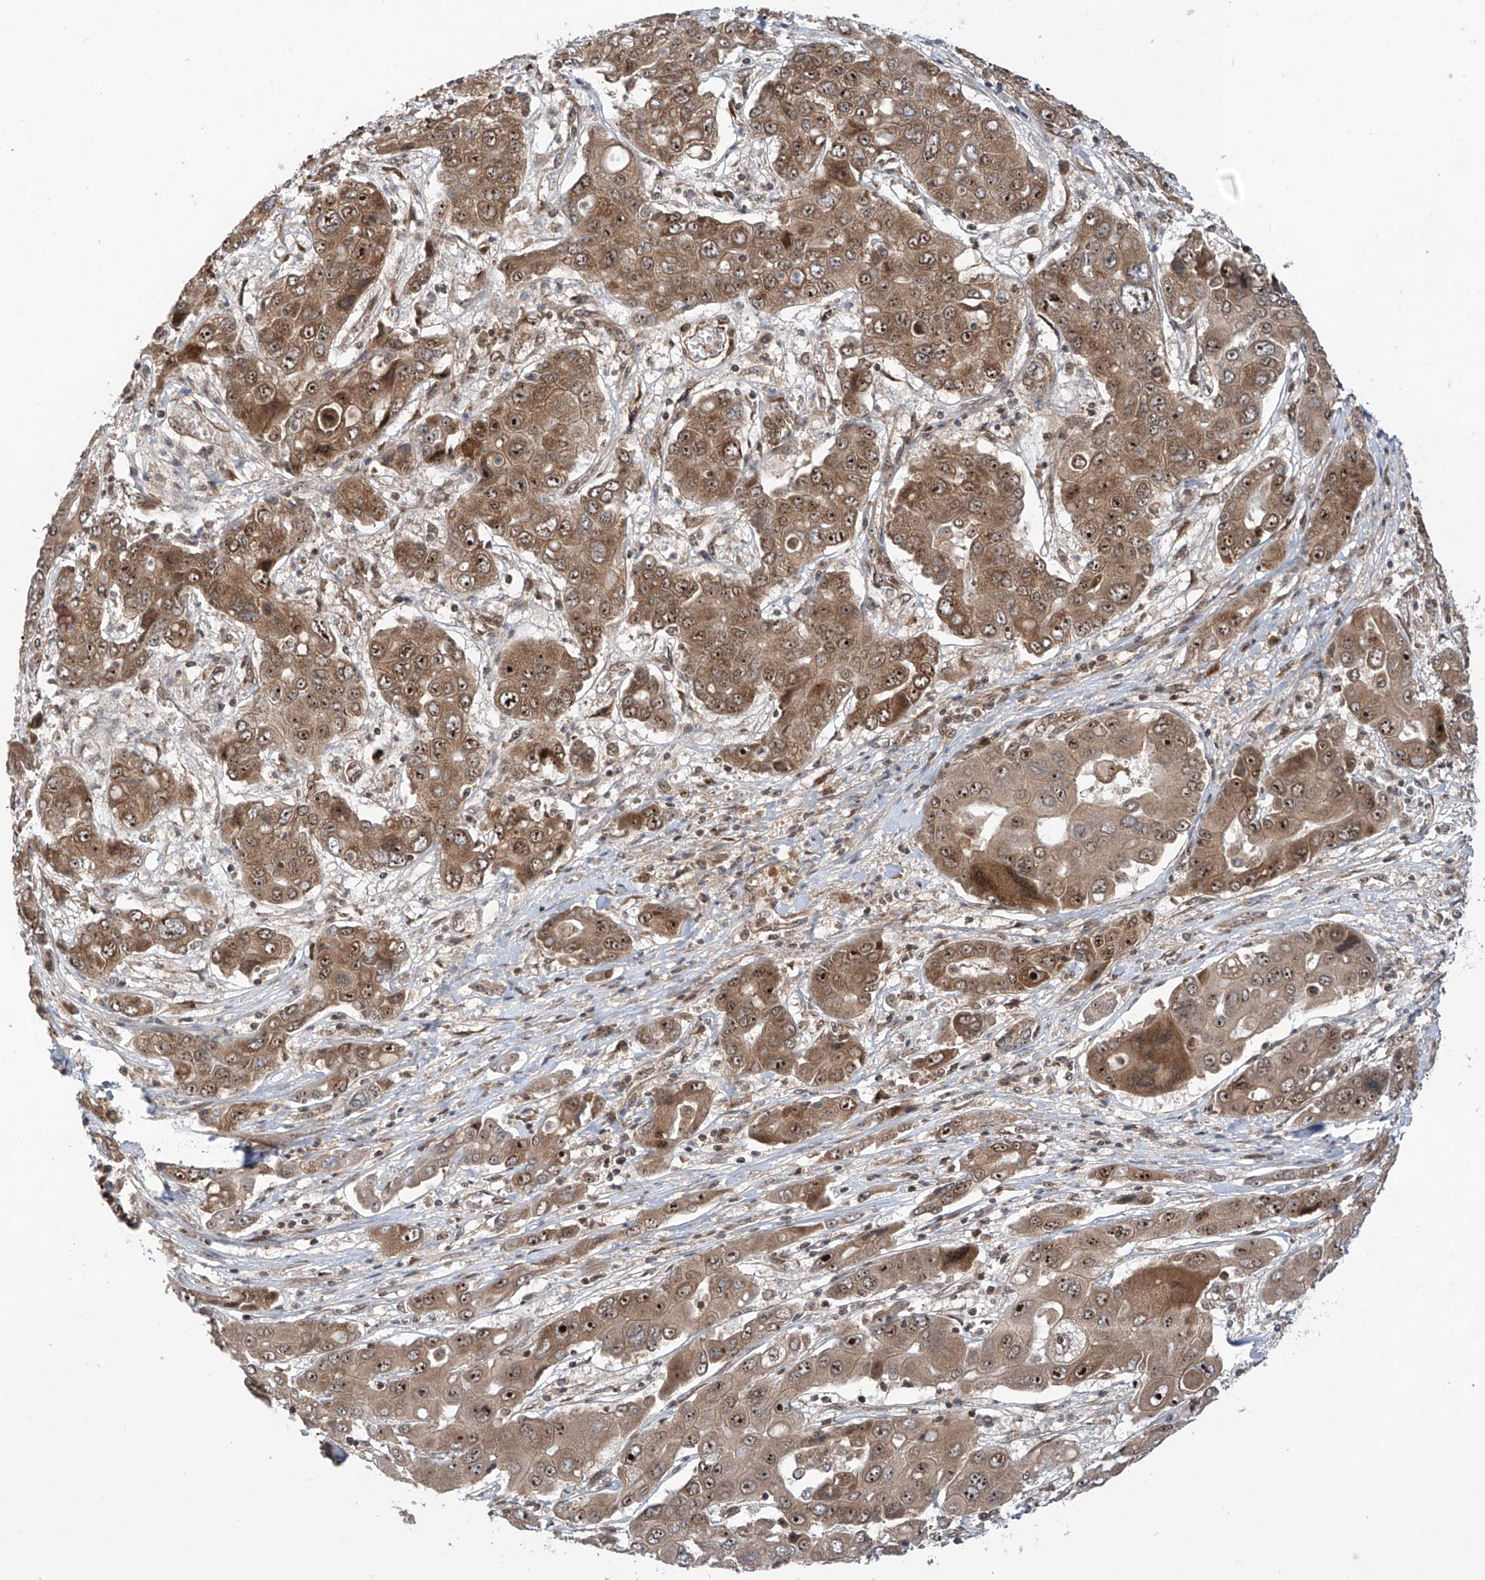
{"staining": {"intensity": "moderate", "quantity": ">75%", "location": "cytoplasmic/membranous,nuclear"}, "tissue": "liver cancer", "cell_type": "Tumor cells", "image_type": "cancer", "snomed": [{"axis": "morphology", "description": "Cholangiocarcinoma"}, {"axis": "topography", "description": "Liver"}], "caption": "Liver cholangiocarcinoma stained with DAB (3,3'-diaminobenzidine) IHC shows medium levels of moderate cytoplasmic/membranous and nuclear staining in about >75% of tumor cells.", "gene": "C1orf131", "patient": {"sex": "male", "age": 67}}